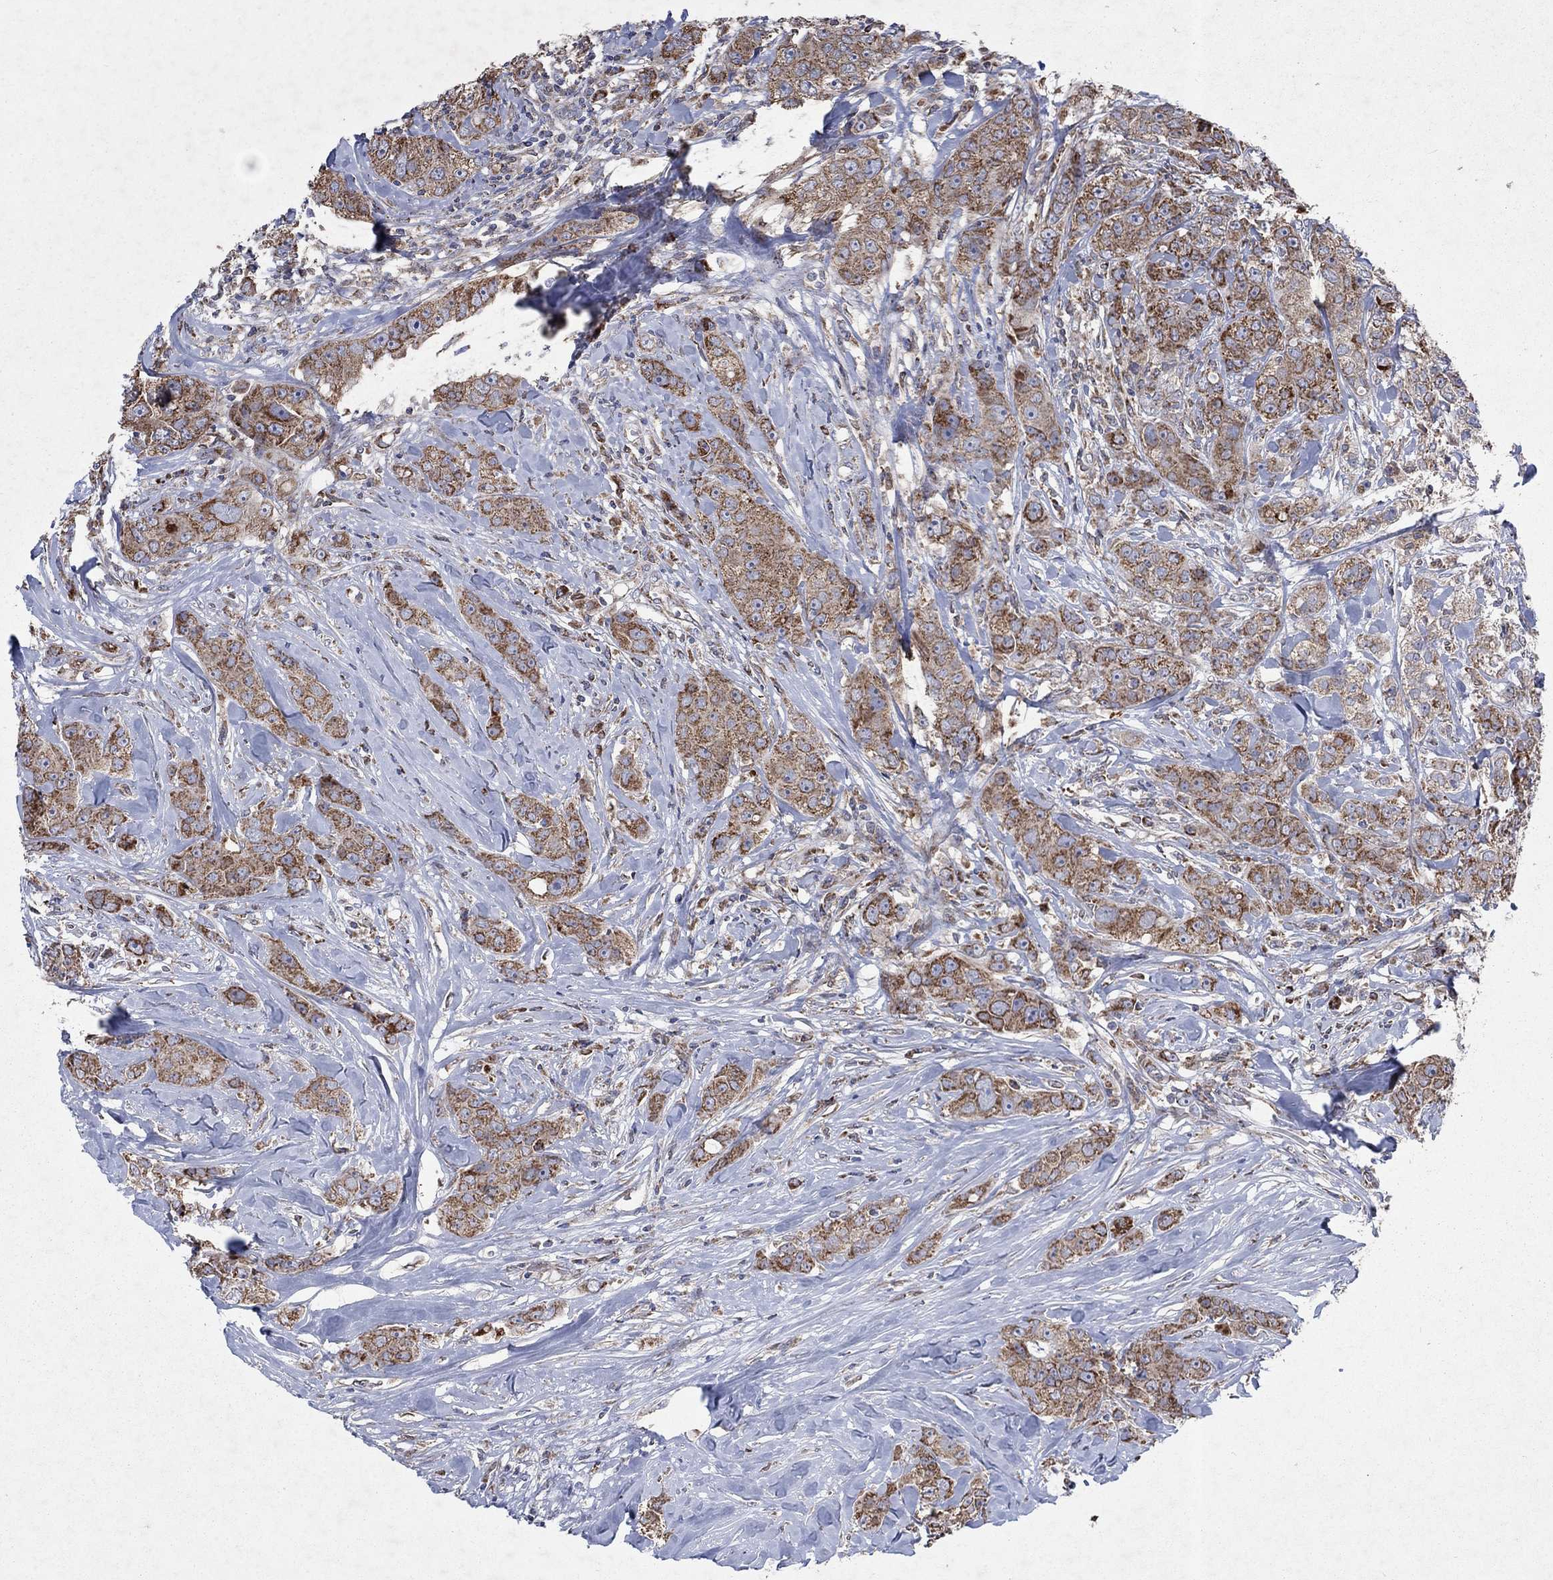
{"staining": {"intensity": "strong", "quantity": ">75%", "location": "cytoplasmic/membranous"}, "tissue": "breast cancer", "cell_type": "Tumor cells", "image_type": "cancer", "snomed": [{"axis": "morphology", "description": "Duct carcinoma"}, {"axis": "topography", "description": "Breast"}], "caption": "Breast cancer (infiltrating ductal carcinoma) stained with DAB (3,3'-diaminobenzidine) IHC shows high levels of strong cytoplasmic/membranous positivity in approximately >75% of tumor cells. (Stains: DAB (3,3'-diaminobenzidine) in brown, nuclei in blue, Microscopy: brightfield microscopy at high magnification).", "gene": "NCEH1", "patient": {"sex": "female", "age": 43}}